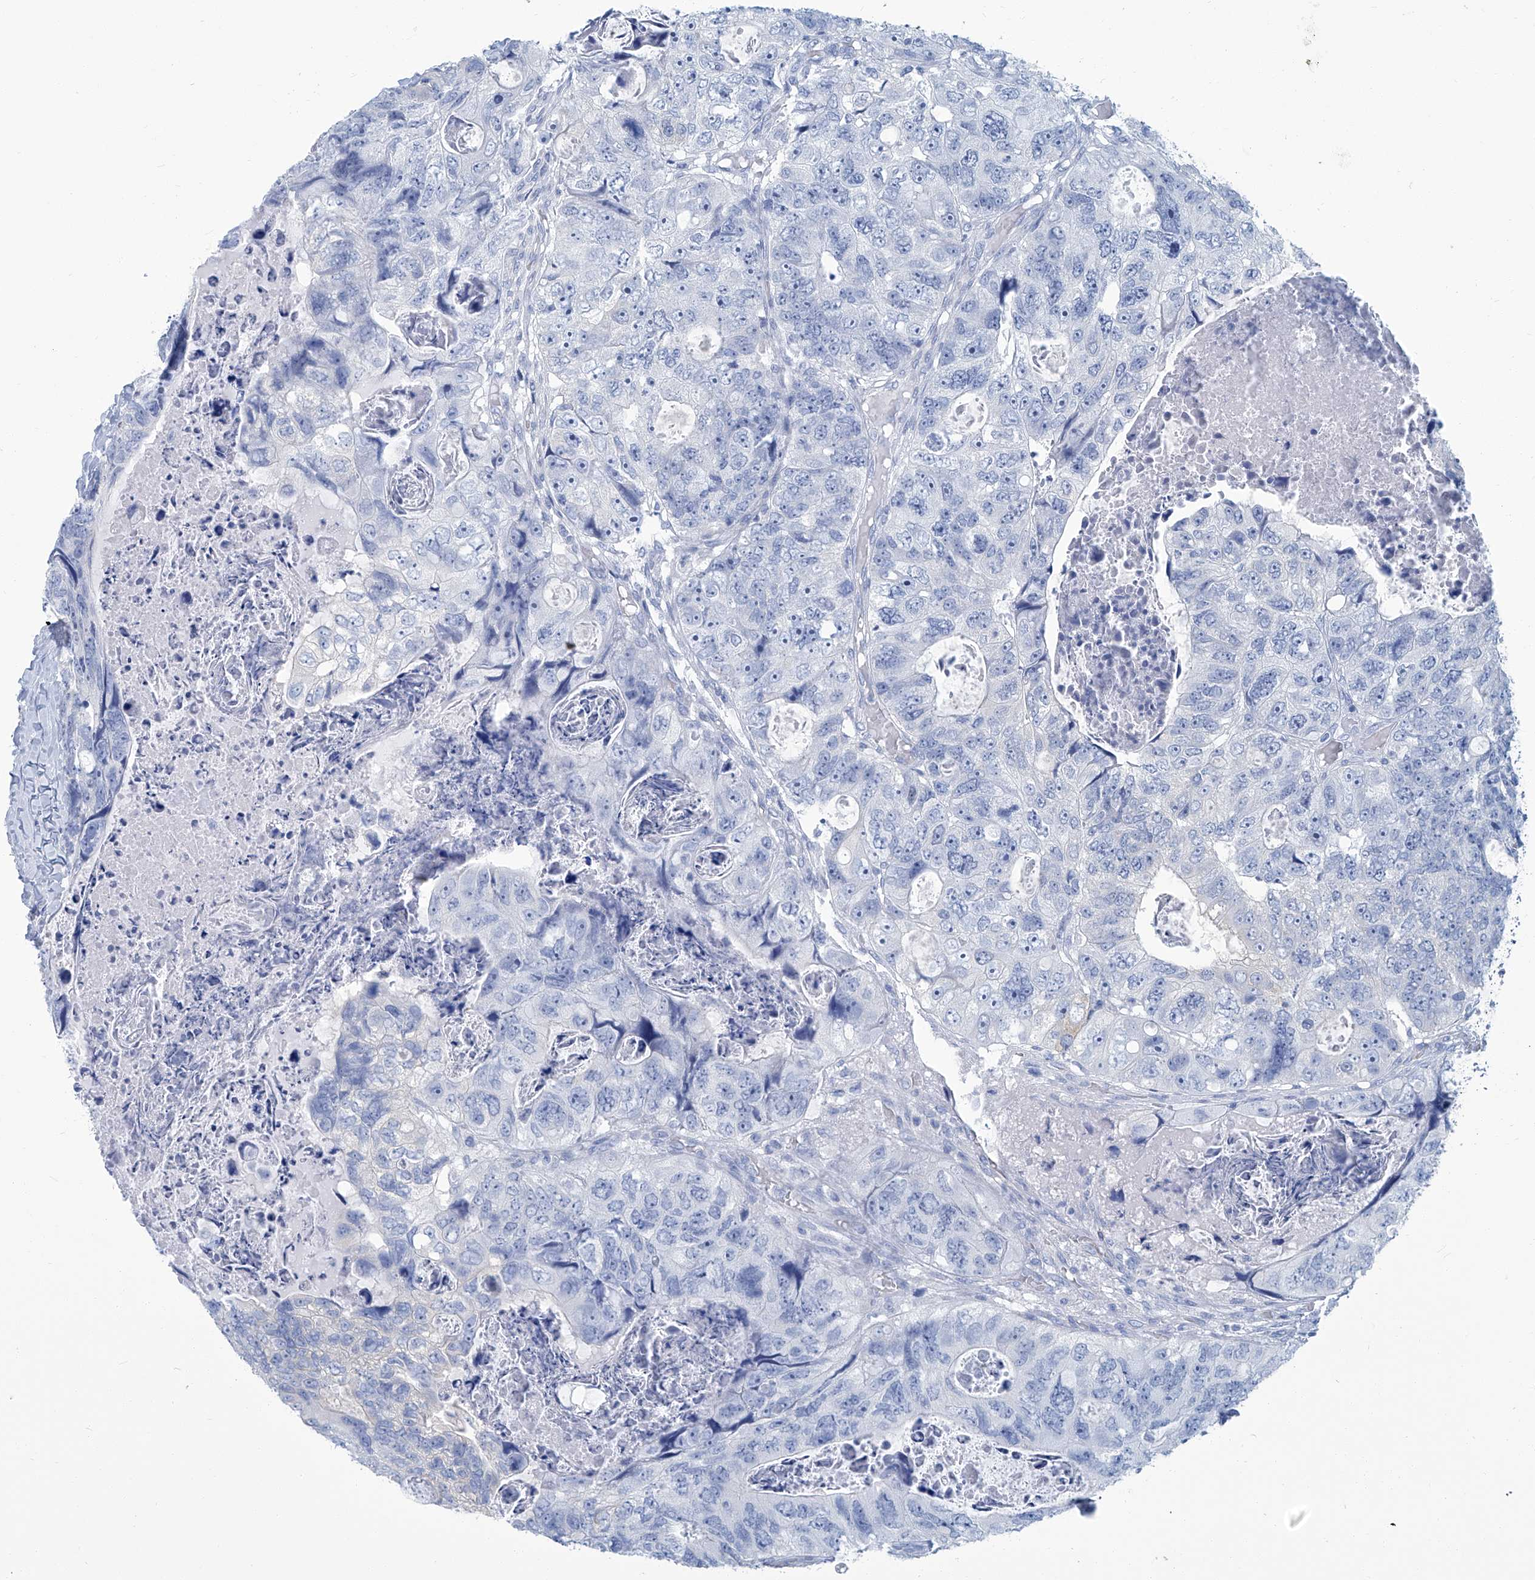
{"staining": {"intensity": "negative", "quantity": "none", "location": "none"}, "tissue": "colorectal cancer", "cell_type": "Tumor cells", "image_type": "cancer", "snomed": [{"axis": "morphology", "description": "Adenocarcinoma, NOS"}, {"axis": "topography", "description": "Rectum"}], "caption": "This micrograph is of colorectal cancer stained with immunohistochemistry to label a protein in brown with the nuclei are counter-stained blue. There is no staining in tumor cells.", "gene": "PFKL", "patient": {"sex": "male", "age": 59}}